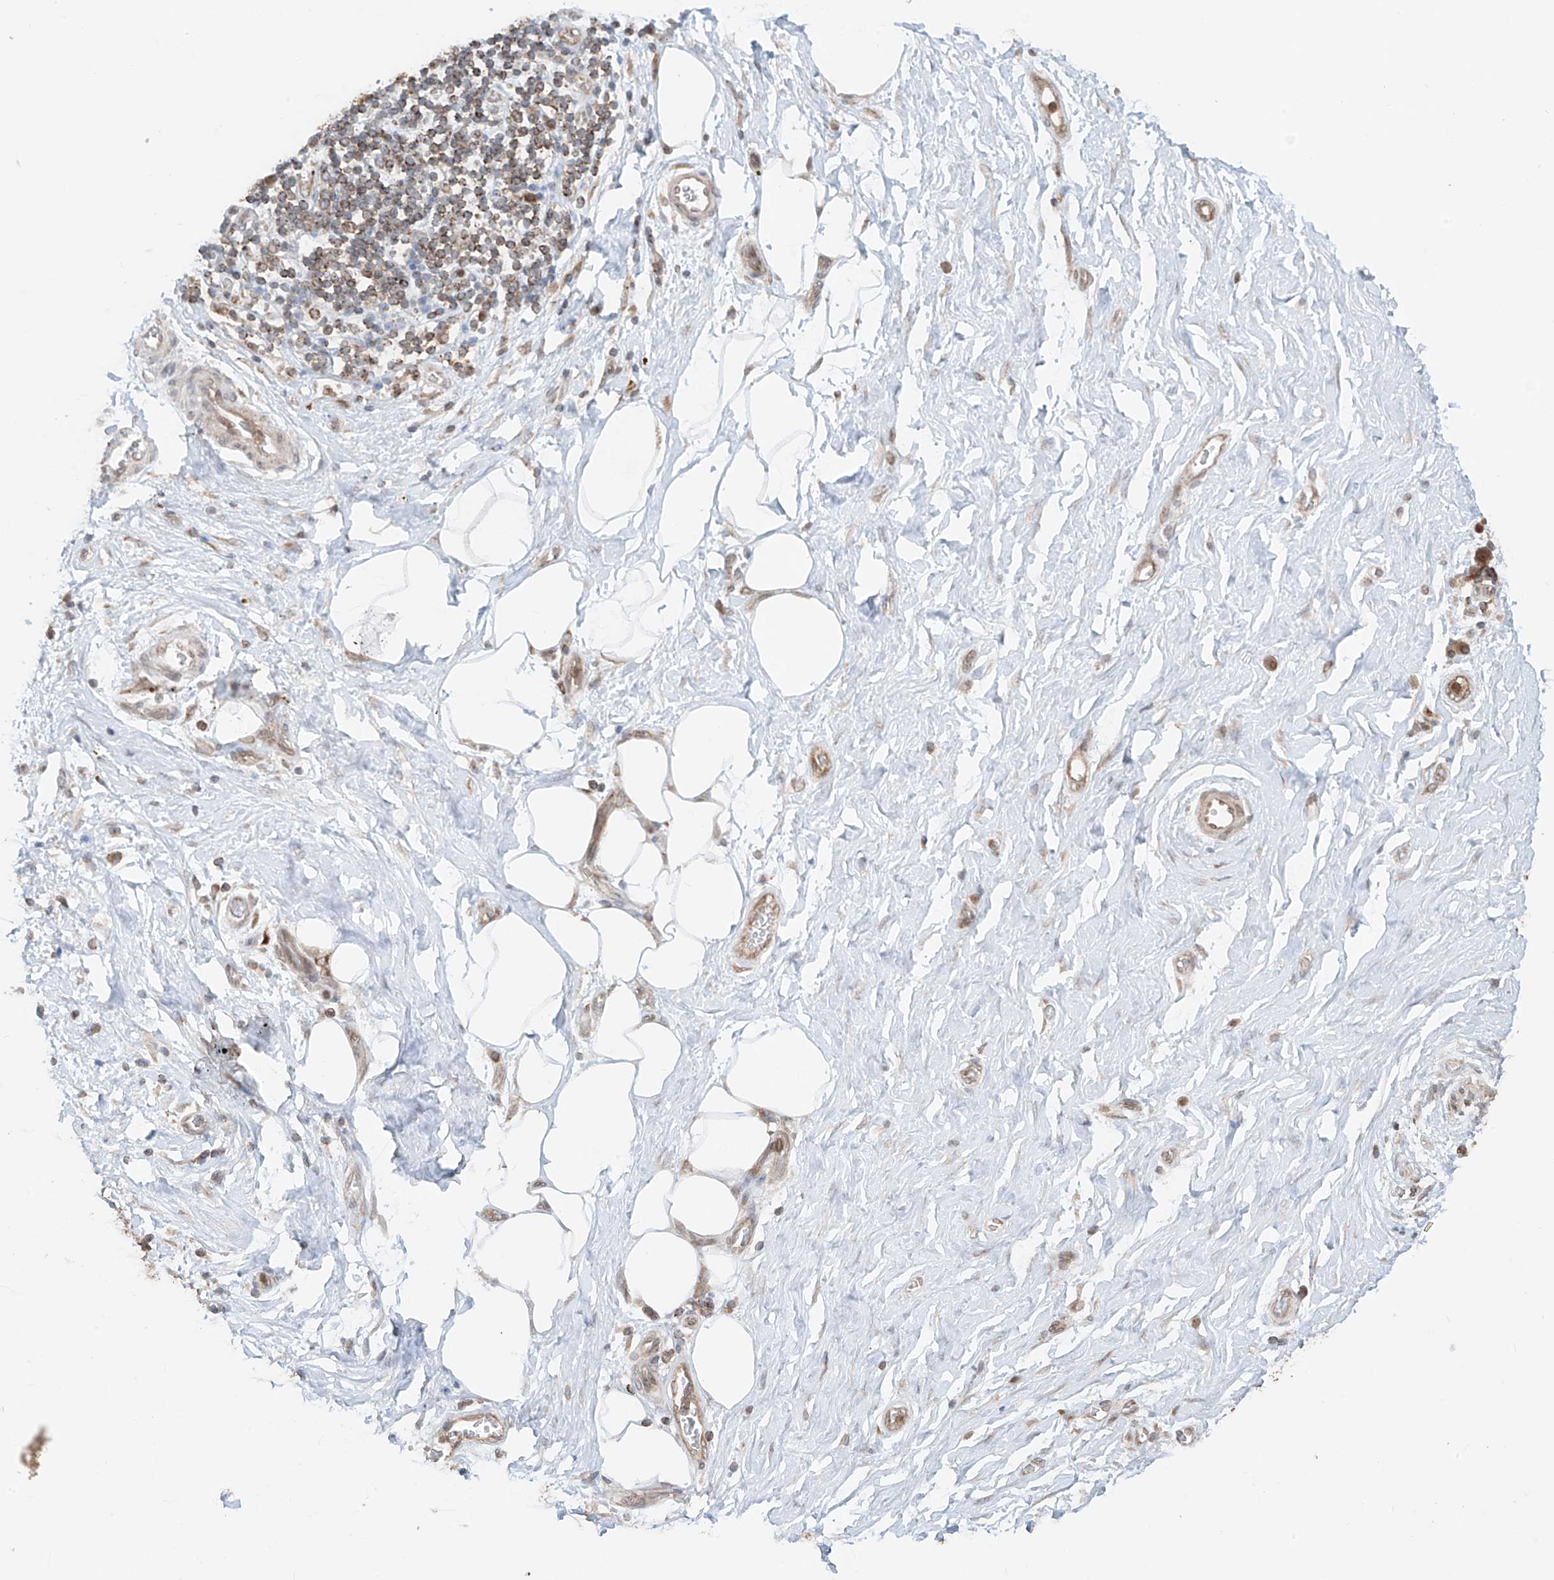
{"staining": {"intensity": "moderate", "quantity": ">75%", "location": "cytoplasmic/membranous,nuclear"}, "tissue": "adipose tissue", "cell_type": "Adipocytes", "image_type": "normal", "snomed": [{"axis": "morphology", "description": "Normal tissue, NOS"}, {"axis": "morphology", "description": "Adenocarcinoma, NOS"}, {"axis": "topography", "description": "Pancreas"}, {"axis": "topography", "description": "Peripheral nerve tissue"}], "caption": "Immunohistochemistry (IHC) of unremarkable adipose tissue shows medium levels of moderate cytoplasmic/membranous,nuclear staining in about >75% of adipocytes.", "gene": "AHCTF1", "patient": {"sex": "male", "age": 59}}